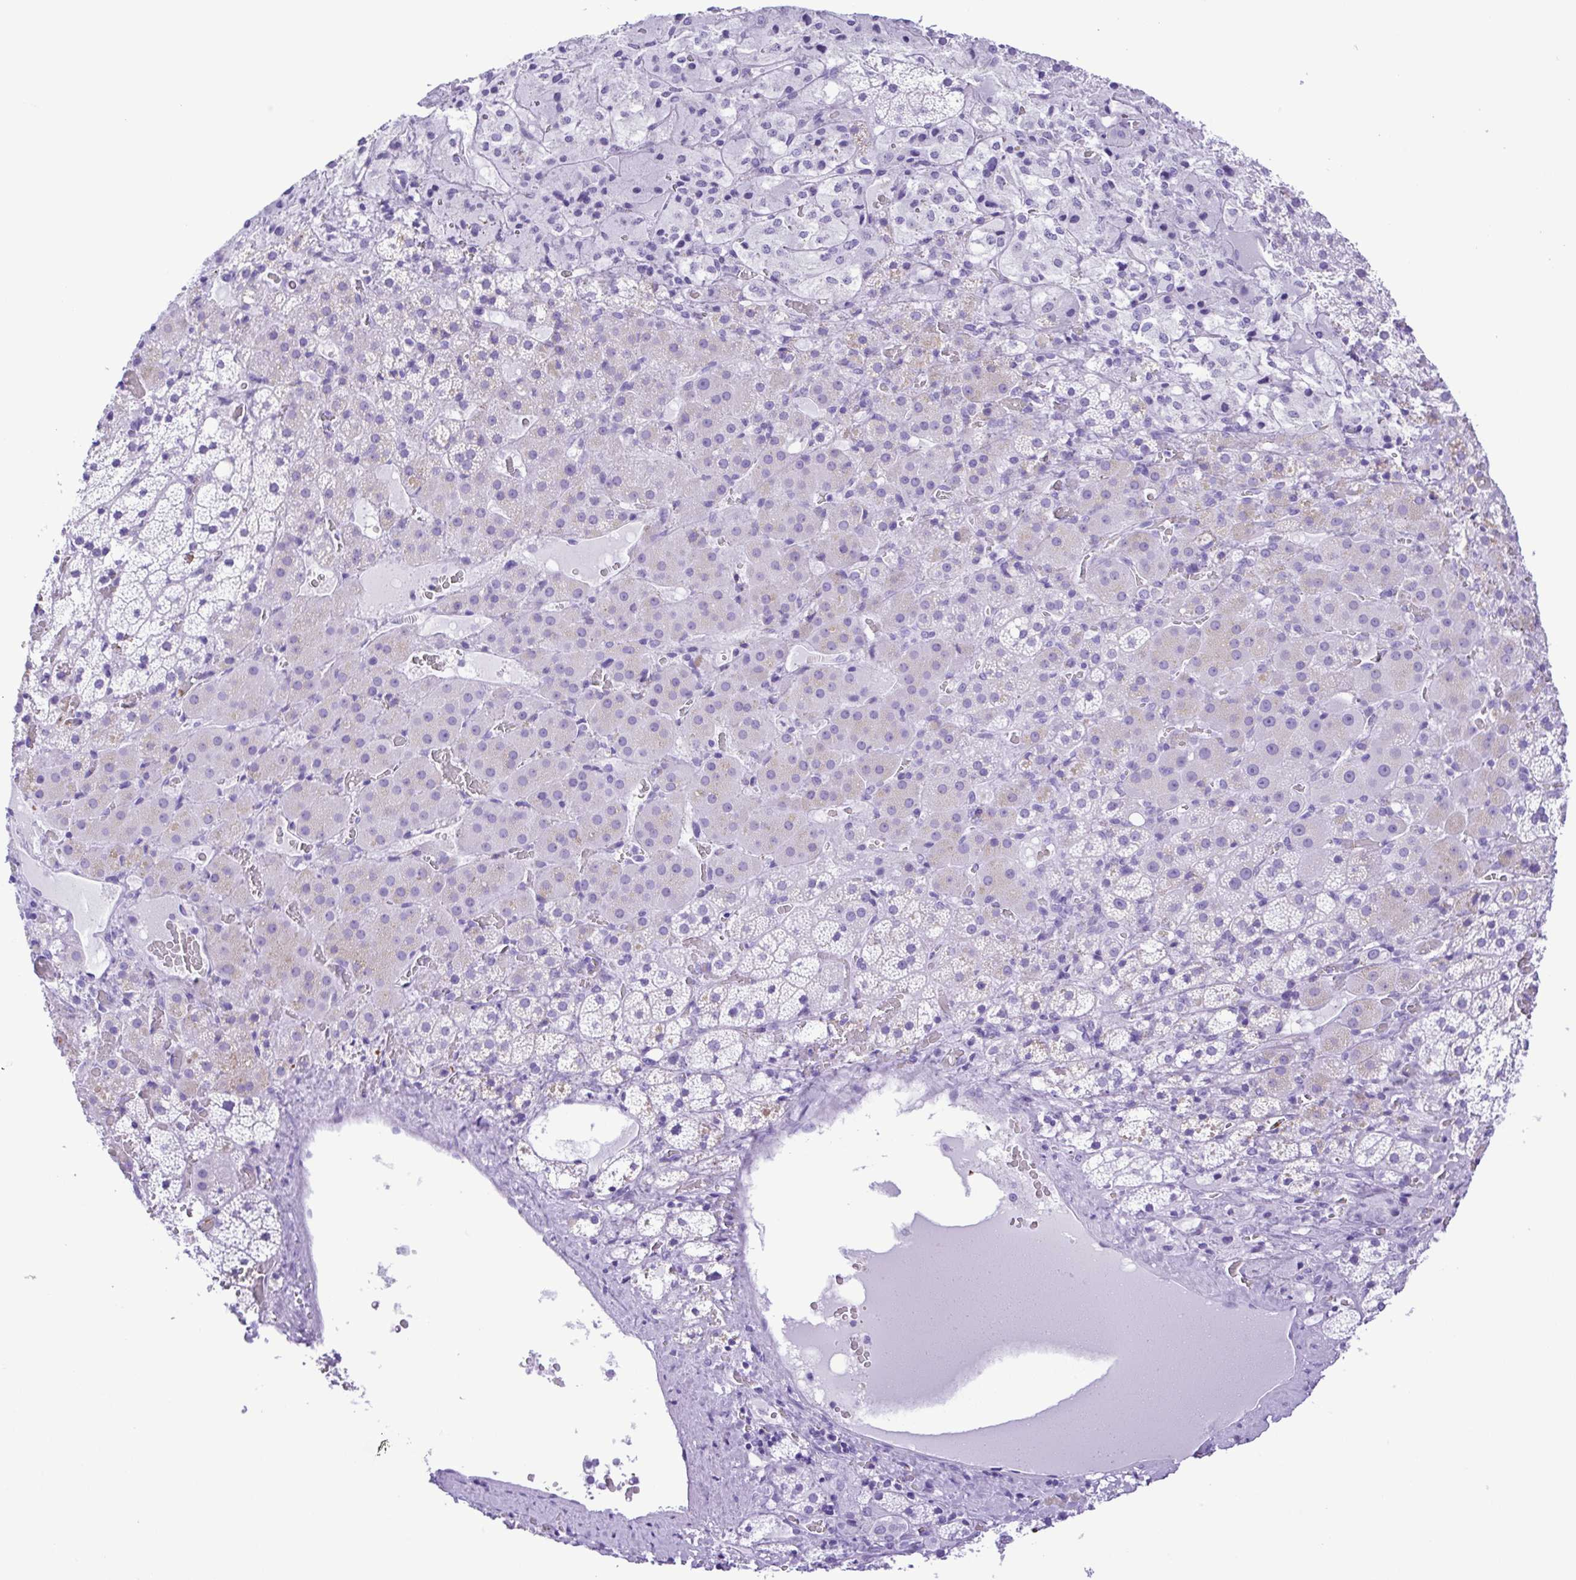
{"staining": {"intensity": "negative", "quantity": "none", "location": "none"}, "tissue": "adrenal gland", "cell_type": "Glandular cells", "image_type": "normal", "snomed": [{"axis": "morphology", "description": "Normal tissue, NOS"}, {"axis": "topography", "description": "Adrenal gland"}], "caption": "This is a micrograph of immunohistochemistry staining of benign adrenal gland, which shows no positivity in glandular cells. Nuclei are stained in blue.", "gene": "SYT1", "patient": {"sex": "male", "age": 53}}